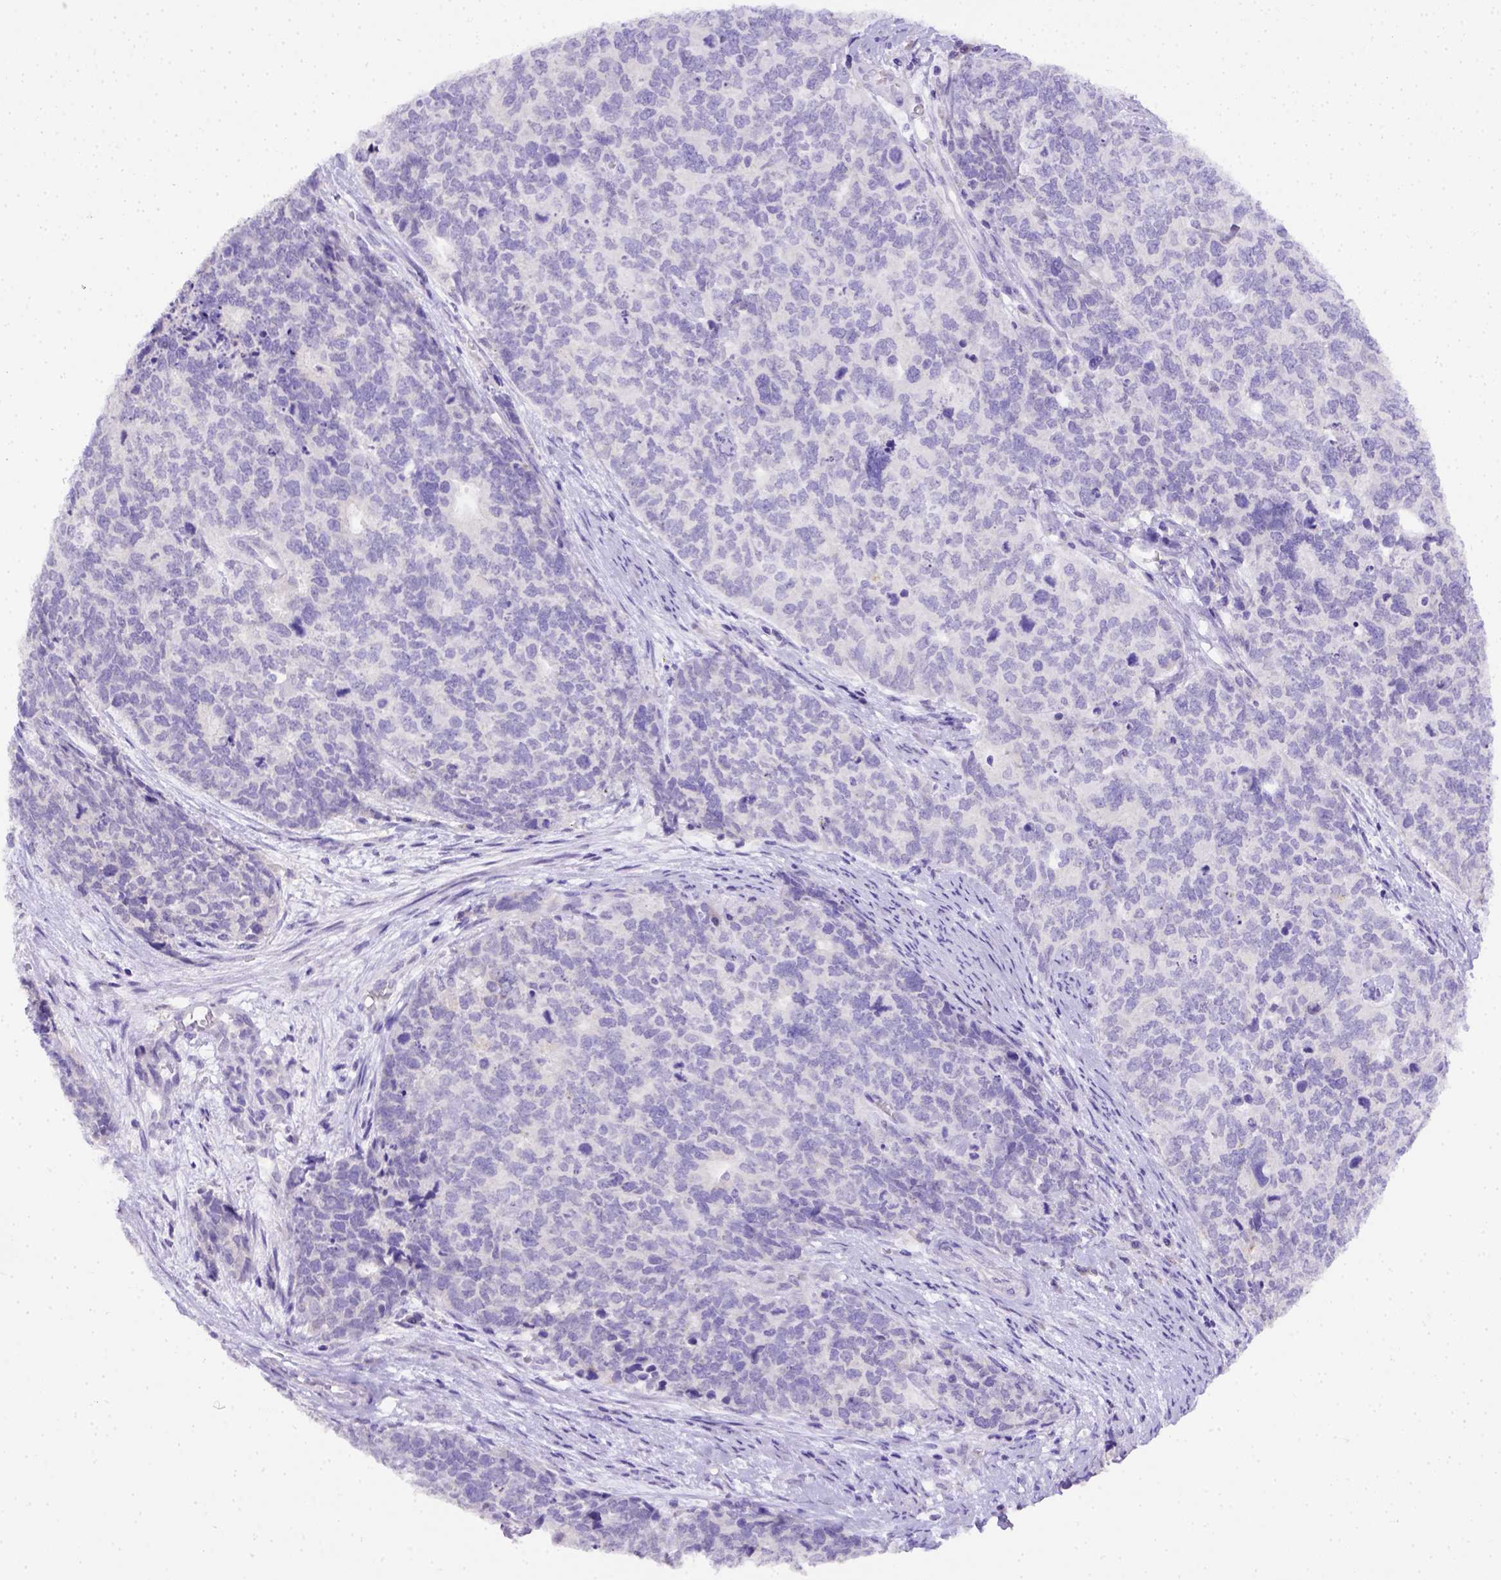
{"staining": {"intensity": "negative", "quantity": "none", "location": "none"}, "tissue": "cervical cancer", "cell_type": "Tumor cells", "image_type": "cancer", "snomed": [{"axis": "morphology", "description": "Squamous cell carcinoma, NOS"}, {"axis": "topography", "description": "Cervix"}], "caption": "This image is of cervical squamous cell carcinoma stained with immunohistochemistry to label a protein in brown with the nuclei are counter-stained blue. There is no expression in tumor cells.", "gene": "B3GAT1", "patient": {"sex": "female", "age": 63}}